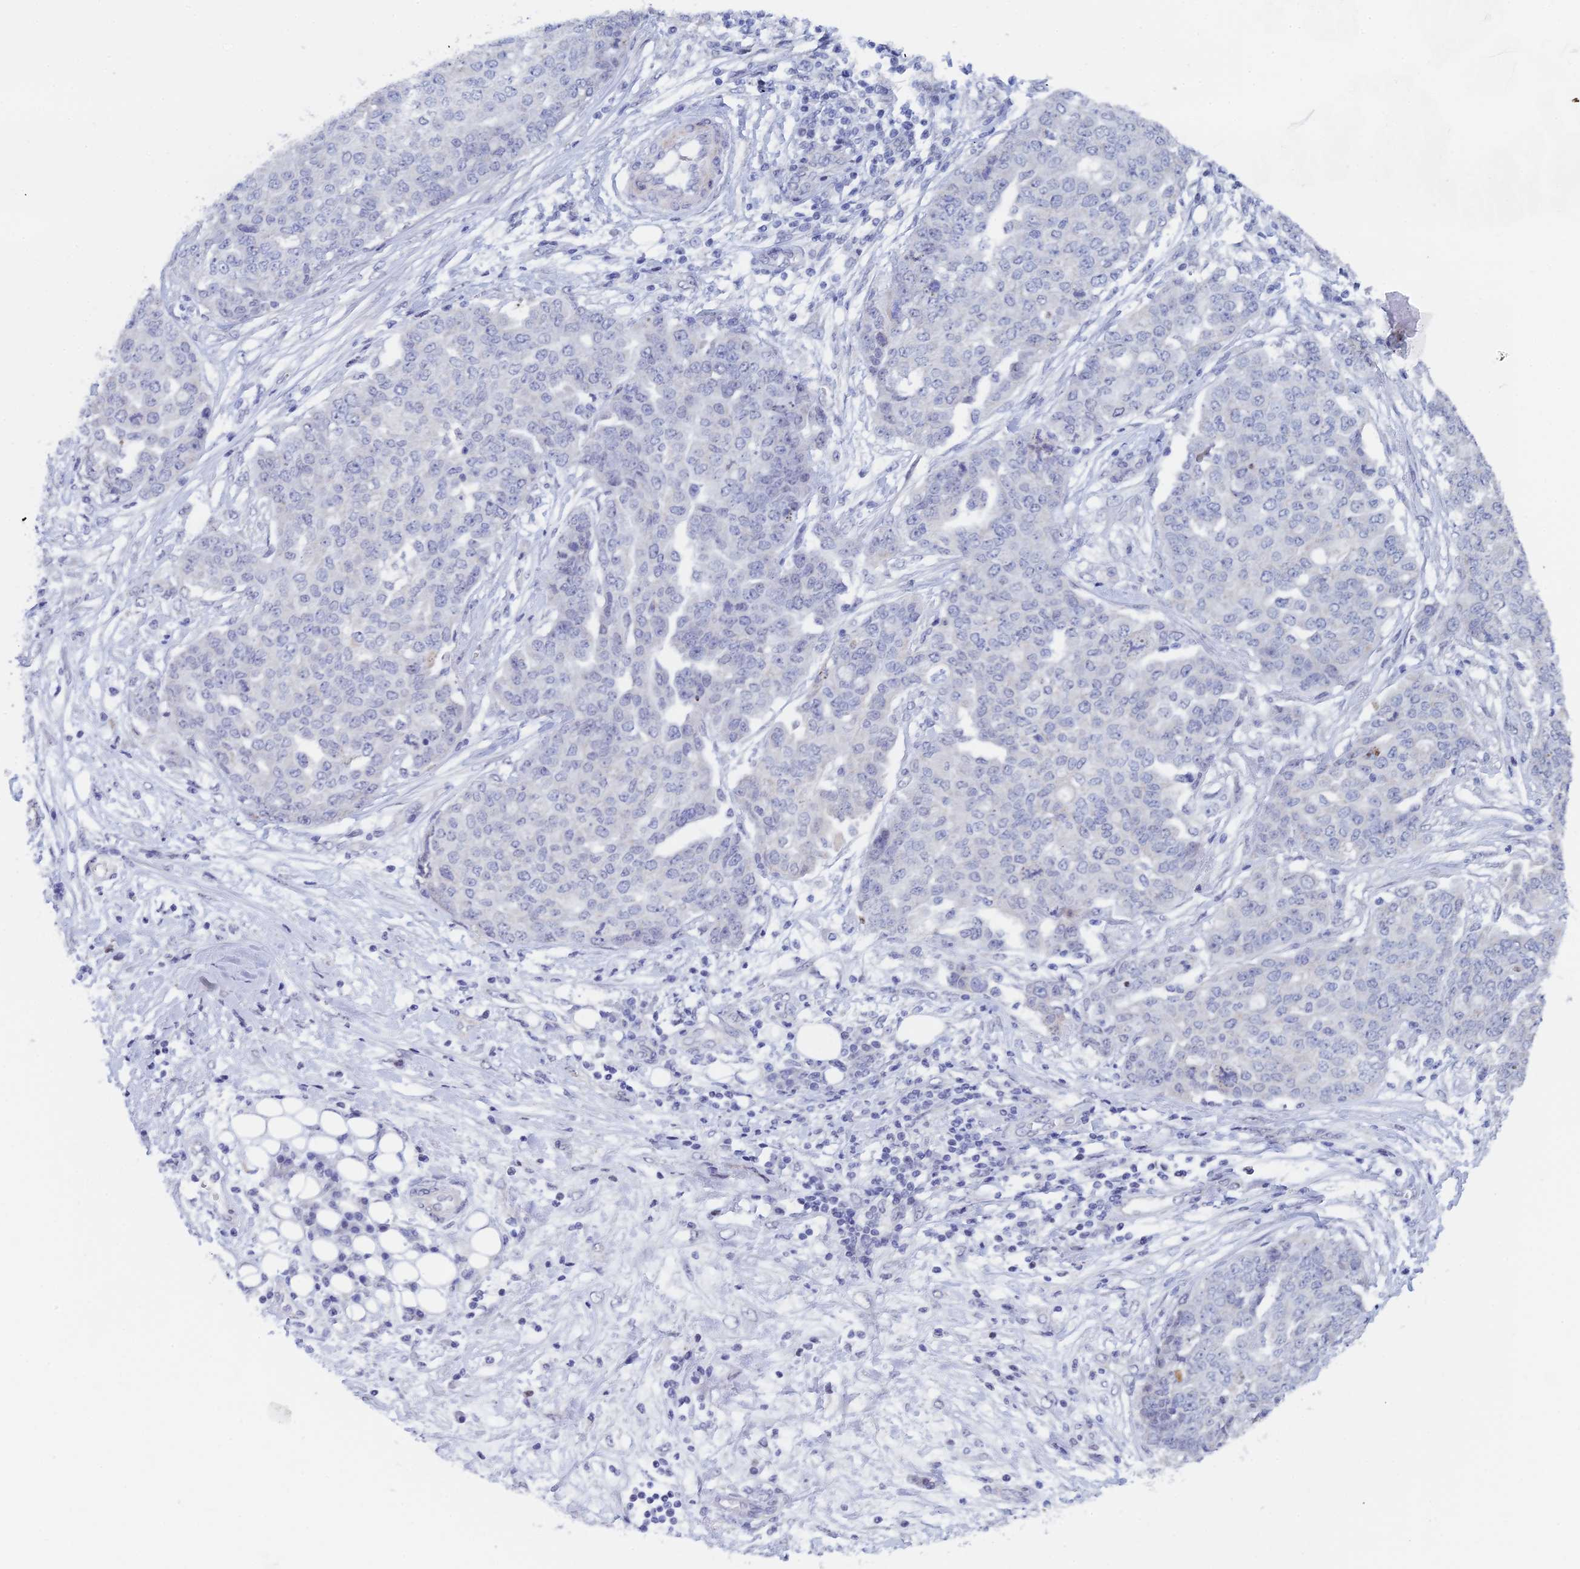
{"staining": {"intensity": "negative", "quantity": "none", "location": "none"}, "tissue": "ovarian cancer", "cell_type": "Tumor cells", "image_type": "cancer", "snomed": [{"axis": "morphology", "description": "Cystadenocarcinoma, serous, NOS"}, {"axis": "topography", "description": "Soft tissue"}, {"axis": "topography", "description": "Ovary"}], "caption": "Immunohistochemical staining of human ovarian serous cystadenocarcinoma displays no significant positivity in tumor cells.", "gene": "GMNC", "patient": {"sex": "female", "age": 57}}